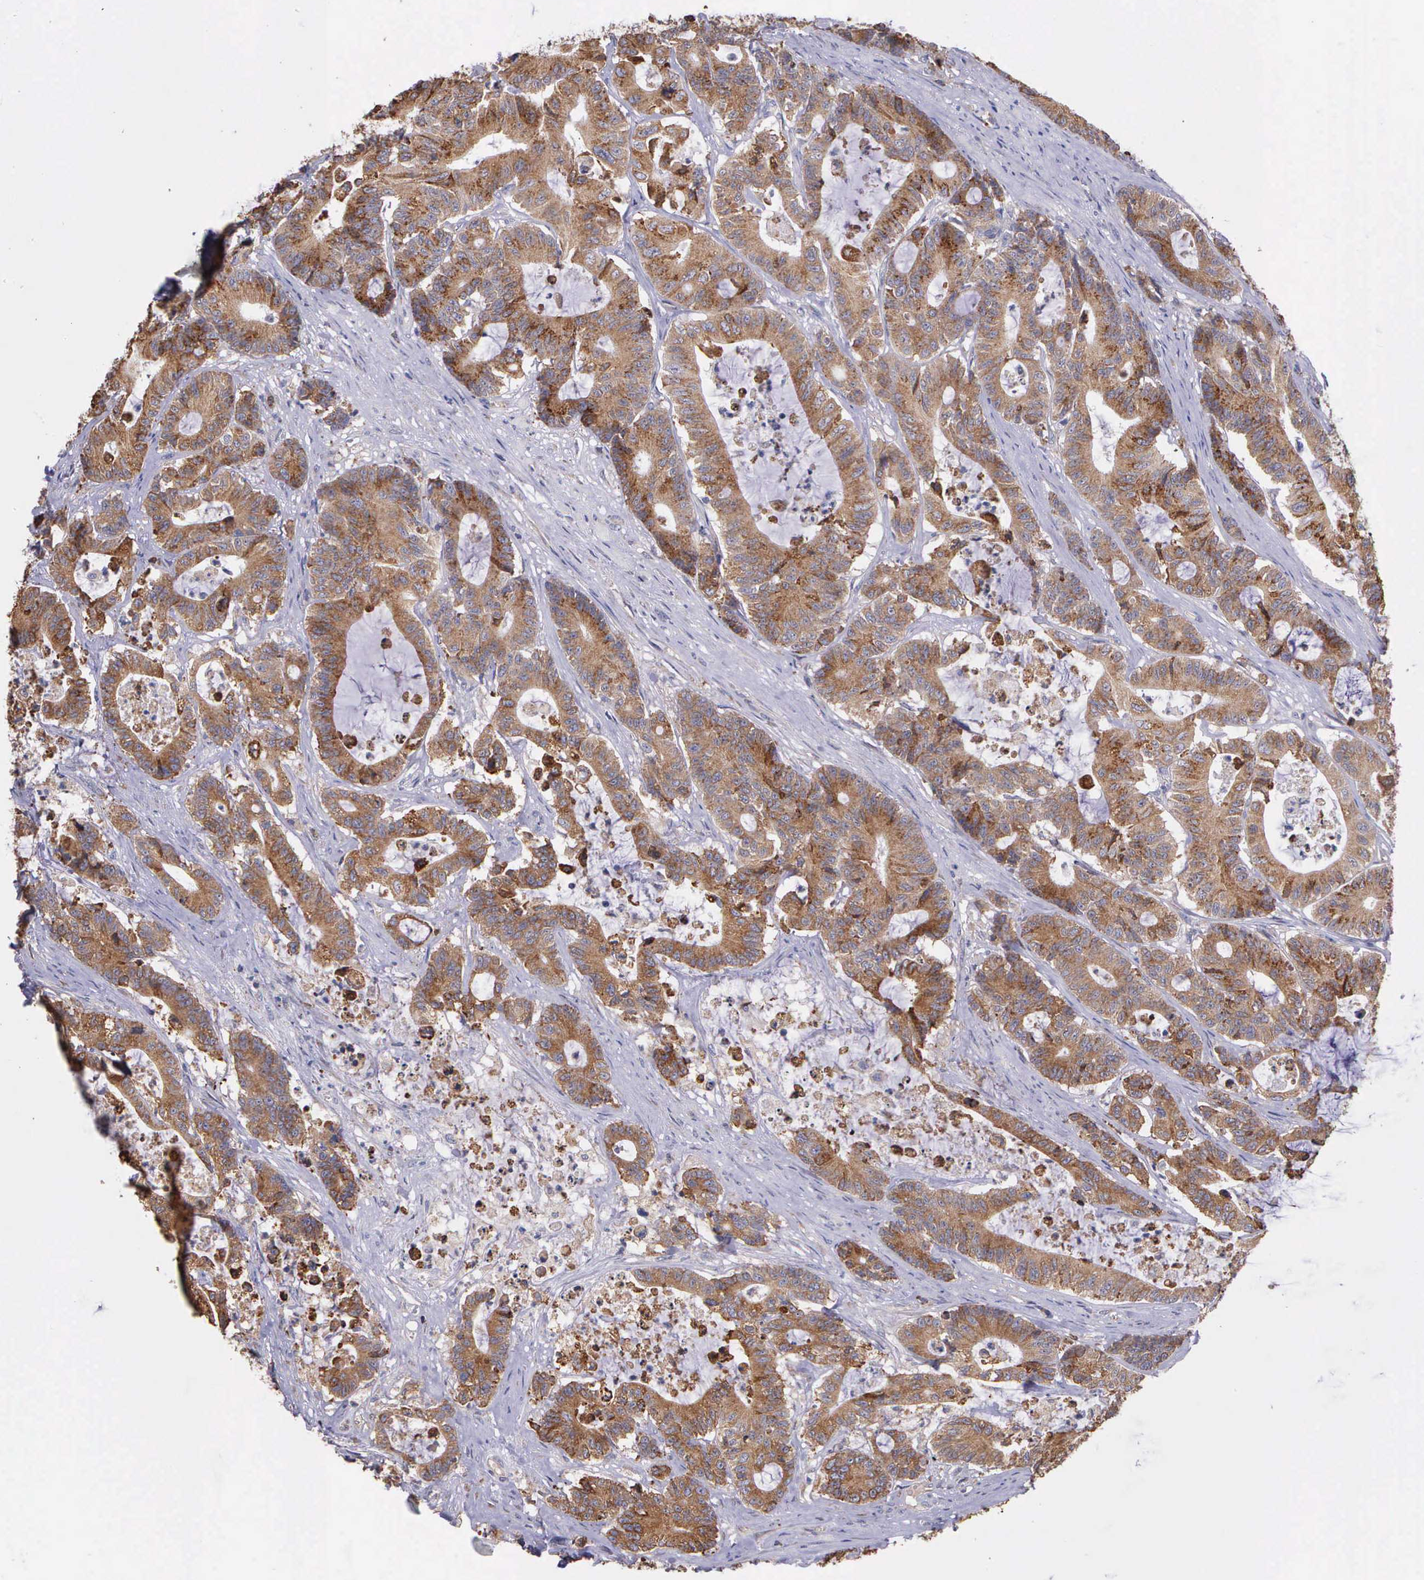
{"staining": {"intensity": "moderate", "quantity": ">75%", "location": "cytoplasmic/membranous"}, "tissue": "colorectal cancer", "cell_type": "Tumor cells", "image_type": "cancer", "snomed": [{"axis": "morphology", "description": "Adenocarcinoma, NOS"}, {"axis": "topography", "description": "Colon"}], "caption": "Protein staining displays moderate cytoplasmic/membranous expression in approximately >75% of tumor cells in colorectal cancer.", "gene": "ZC3H12B", "patient": {"sex": "female", "age": 84}}